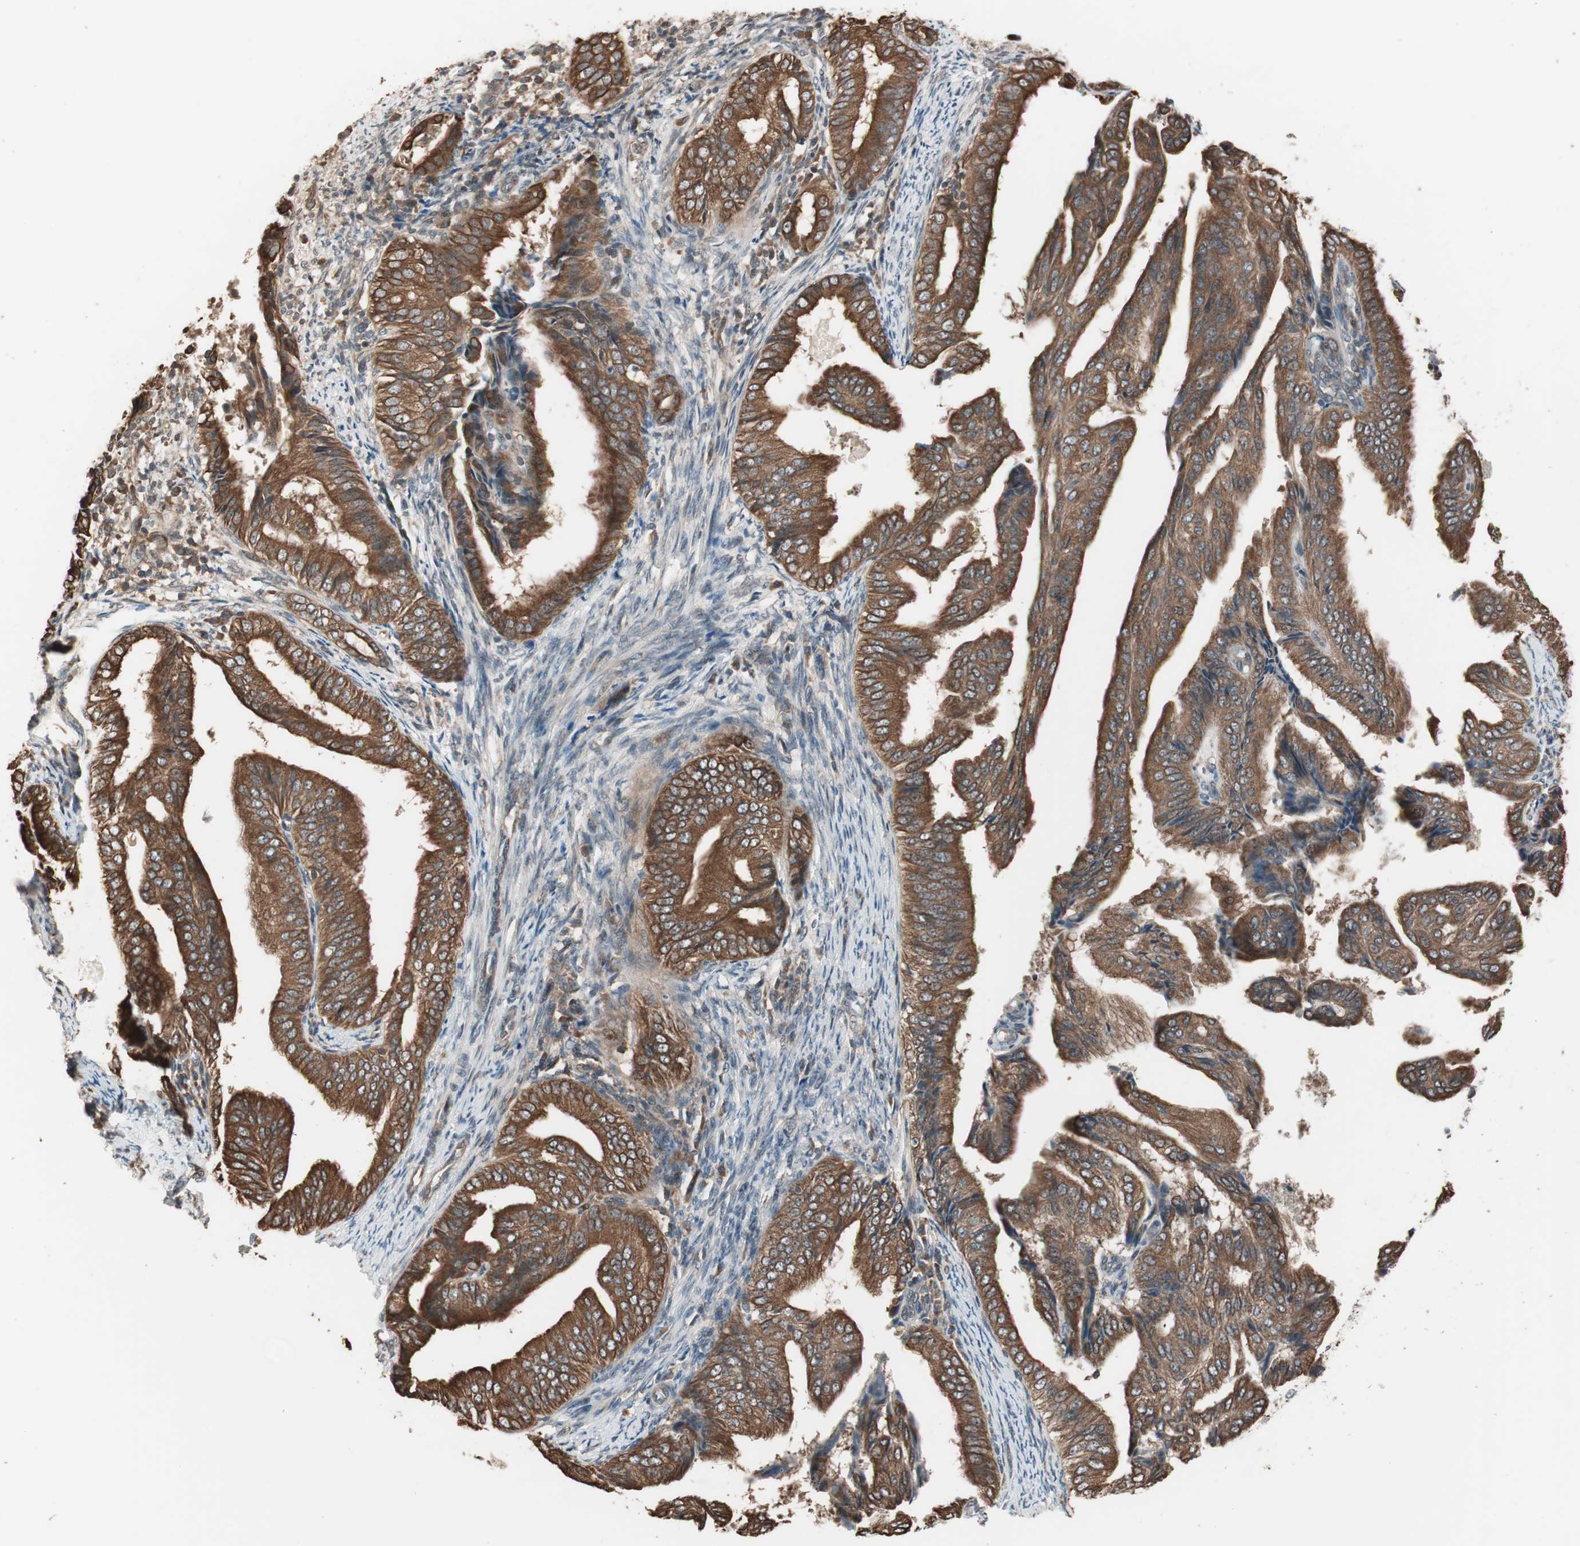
{"staining": {"intensity": "strong", "quantity": ">75%", "location": "cytoplasmic/membranous"}, "tissue": "endometrial cancer", "cell_type": "Tumor cells", "image_type": "cancer", "snomed": [{"axis": "morphology", "description": "Adenocarcinoma, NOS"}, {"axis": "topography", "description": "Endometrium"}], "caption": "Strong cytoplasmic/membranous protein positivity is seen in about >75% of tumor cells in adenocarcinoma (endometrial).", "gene": "FBXO5", "patient": {"sex": "female", "age": 58}}